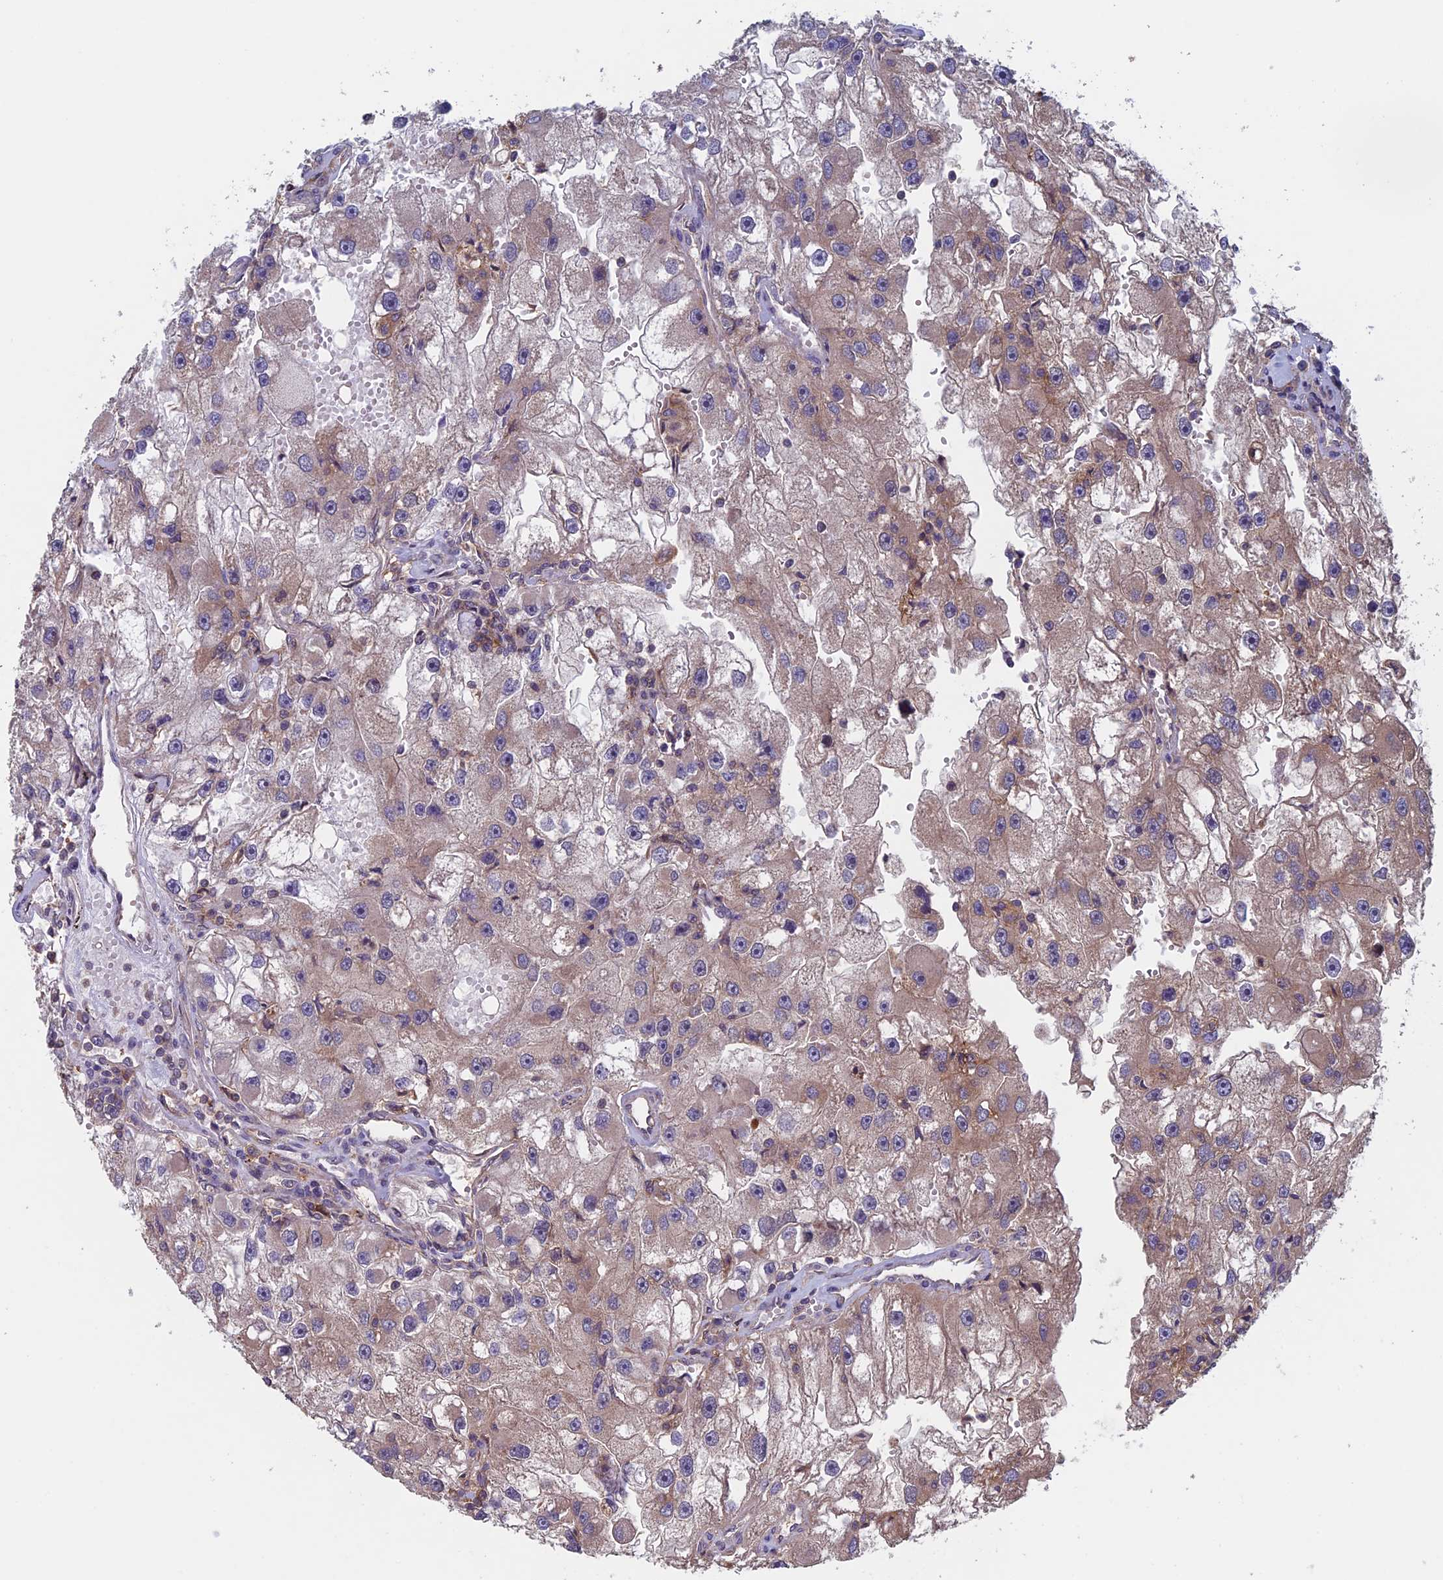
{"staining": {"intensity": "weak", "quantity": "25%-75%", "location": "cytoplasmic/membranous"}, "tissue": "renal cancer", "cell_type": "Tumor cells", "image_type": "cancer", "snomed": [{"axis": "morphology", "description": "Adenocarcinoma, NOS"}, {"axis": "topography", "description": "Kidney"}], "caption": "This micrograph demonstrates renal cancer (adenocarcinoma) stained with immunohistochemistry to label a protein in brown. The cytoplasmic/membranous of tumor cells show weak positivity for the protein. Nuclei are counter-stained blue.", "gene": "NUDT16L1", "patient": {"sex": "male", "age": 63}}